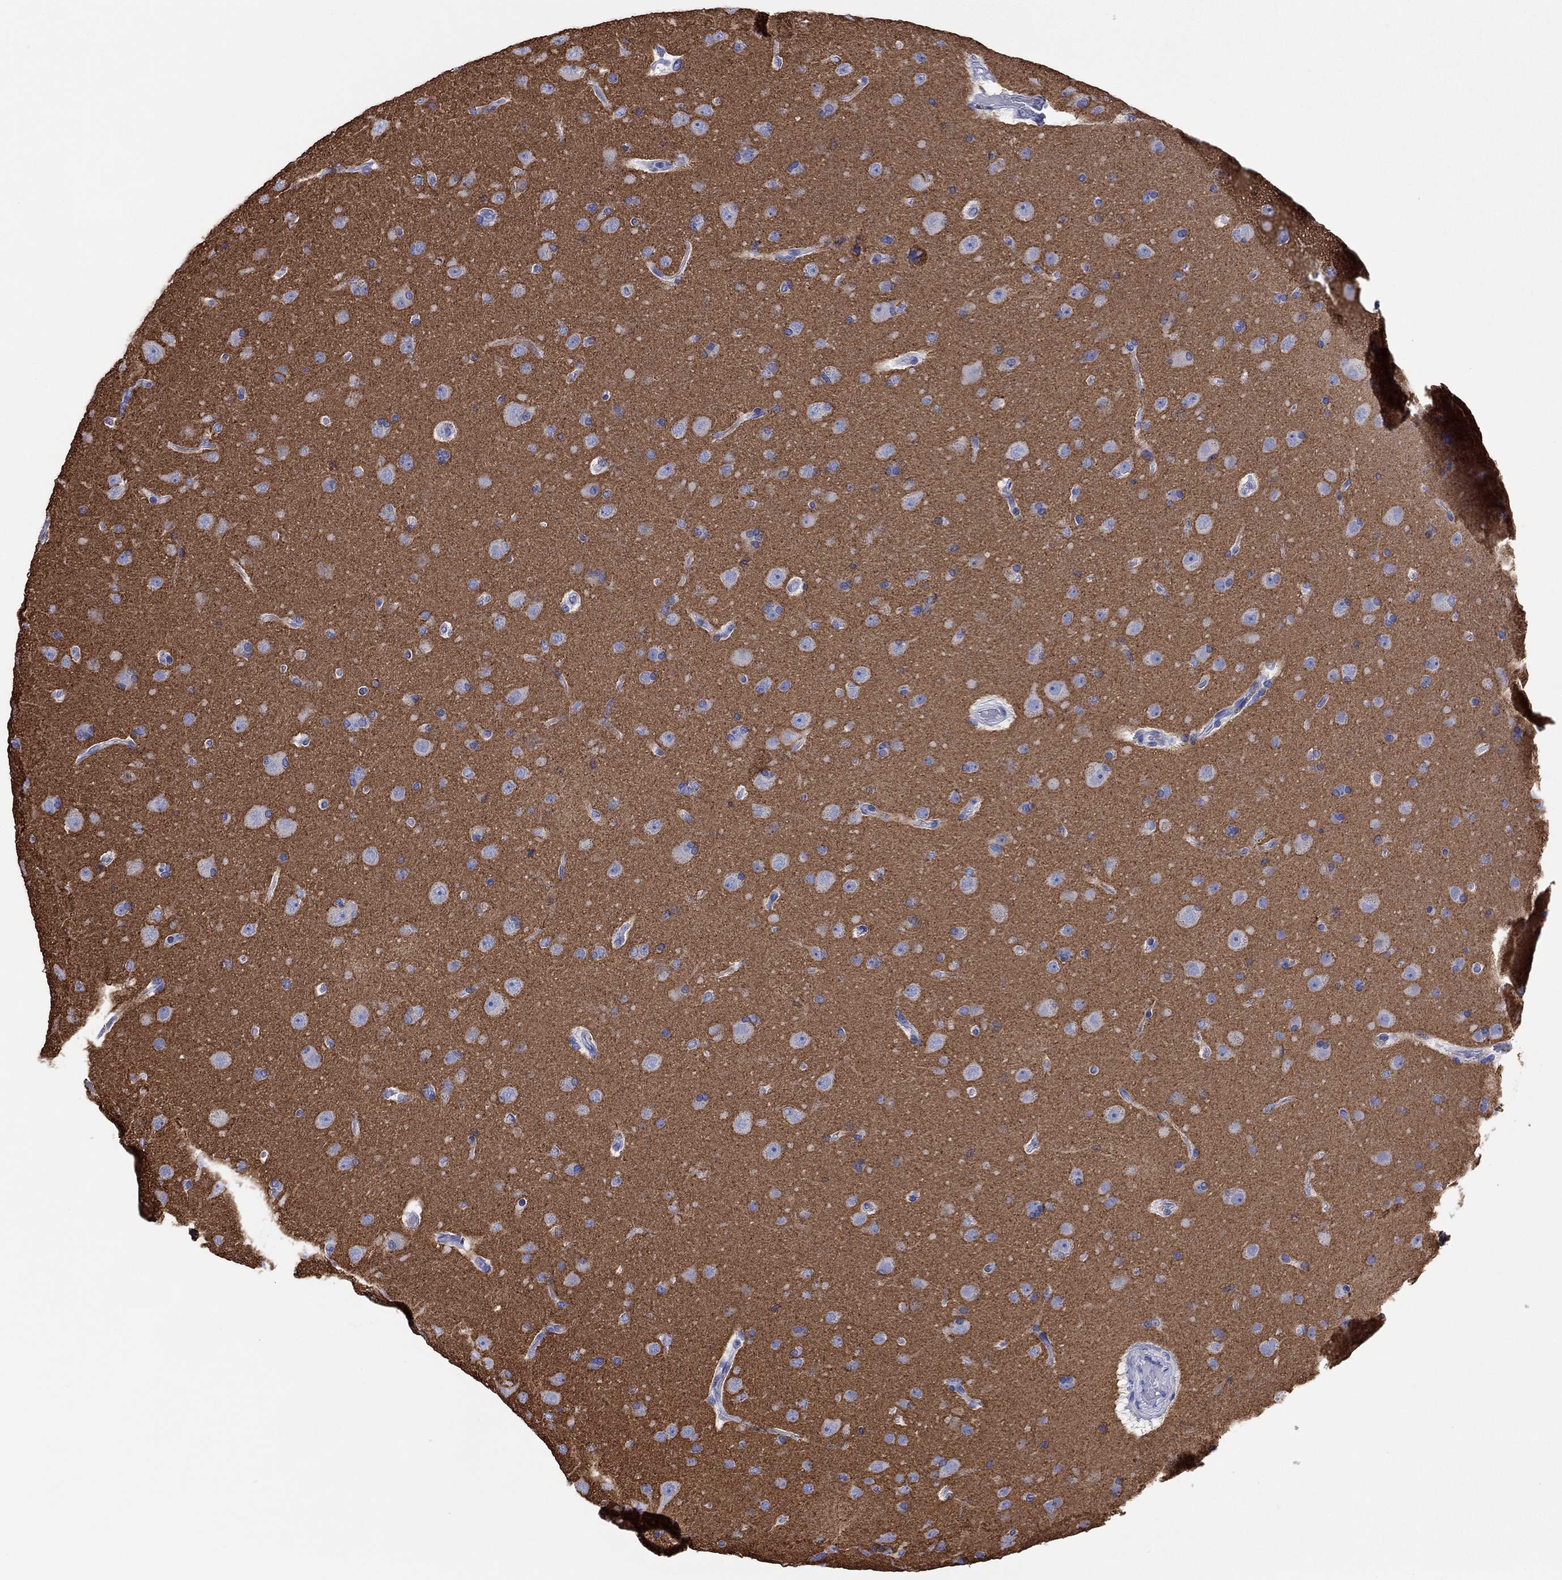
{"staining": {"intensity": "negative", "quantity": "none", "location": "none"}, "tissue": "glioma", "cell_type": "Tumor cells", "image_type": "cancer", "snomed": [{"axis": "morphology", "description": "Glioma, malignant, NOS"}, {"axis": "topography", "description": "Cerebral cortex"}], "caption": "Immunohistochemistry (IHC) of glioma (malignant) shows no staining in tumor cells.", "gene": "ATP1B1", "patient": {"sex": "male", "age": 58}}